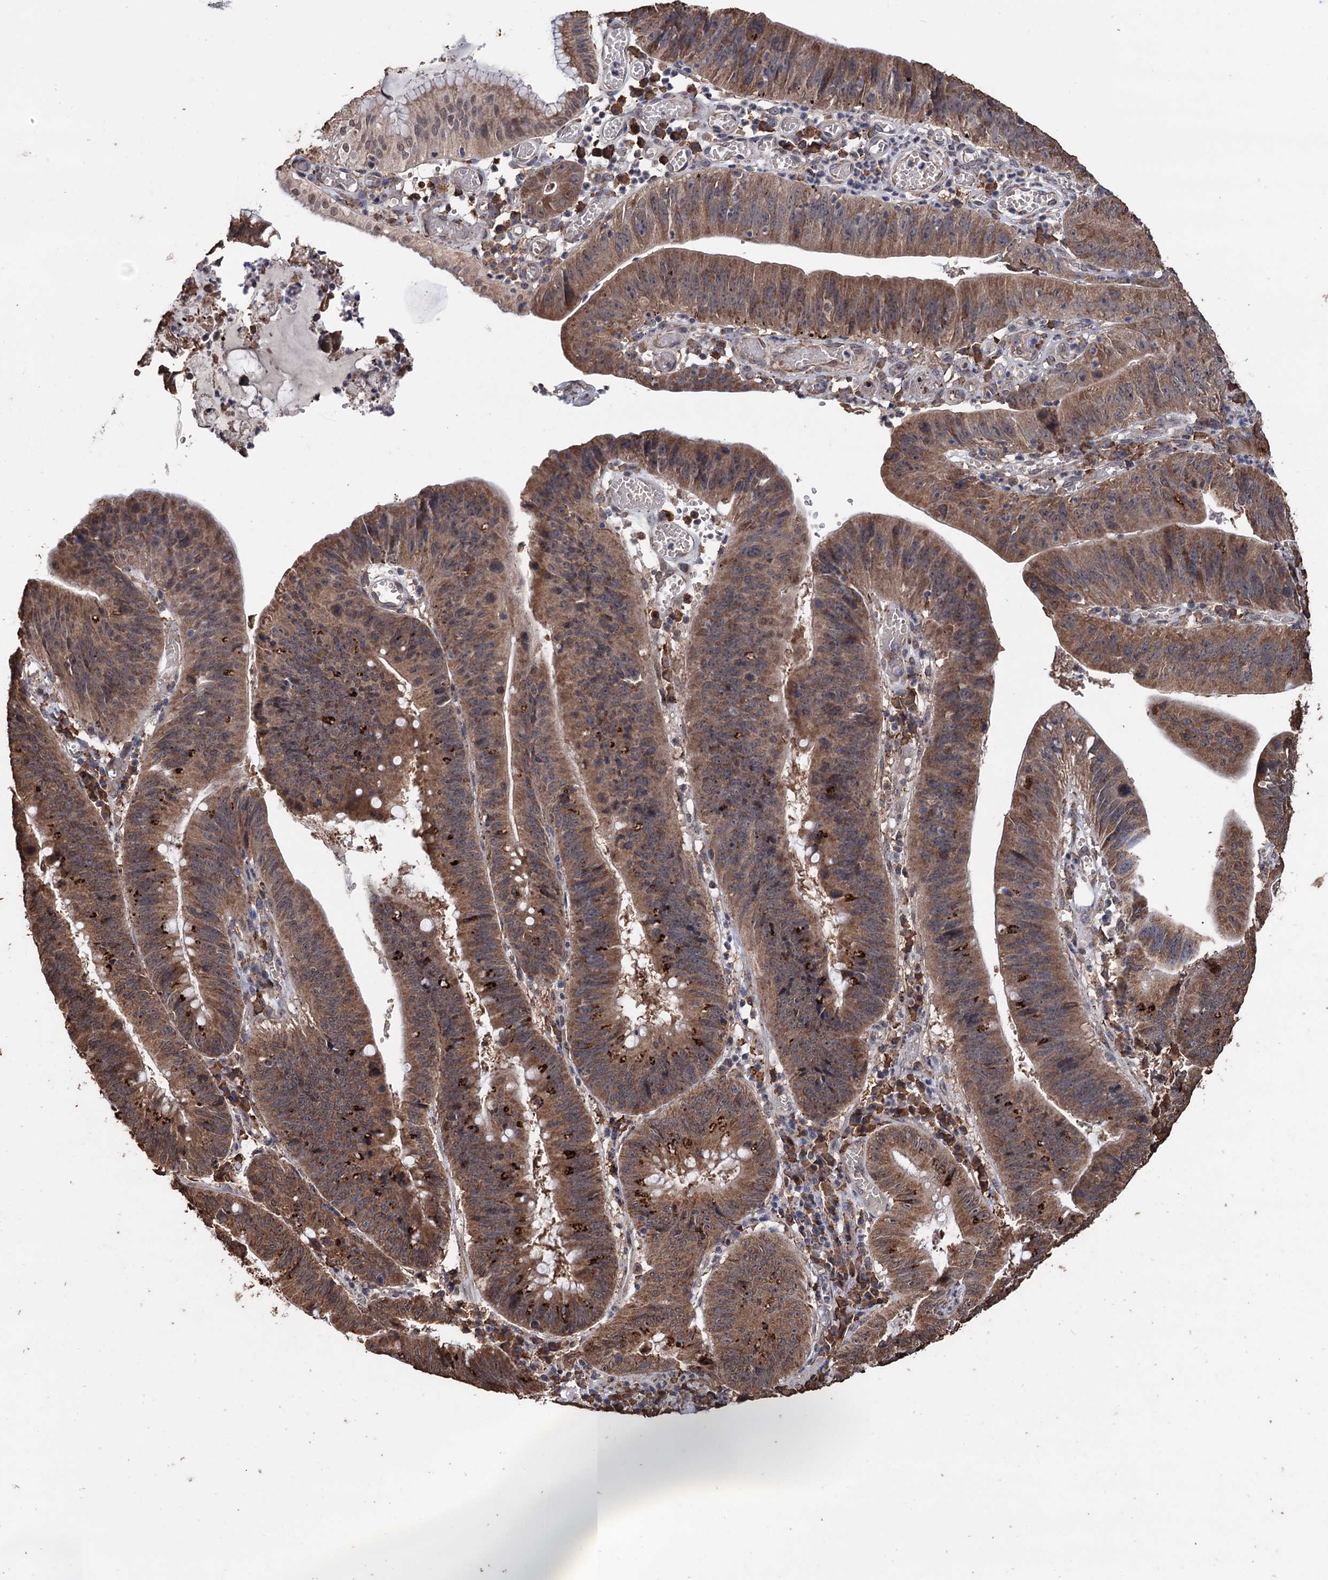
{"staining": {"intensity": "moderate", "quantity": ">75%", "location": "cytoplasmic/membranous"}, "tissue": "stomach cancer", "cell_type": "Tumor cells", "image_type": "cancer", "snomed": [{"axis": "morphology", "description": "Adenocarcinoma, NOS"}, {"axis": "topography", "description": "Stomach"}], "caption": "DAB (3,3'-diaminobenzidine) immunohistochemical staining of human stomach adenocarcinoma shows moderate cytoplasmic/membranous protein expression in approximately >75% of tumor cells. (DAB = brown stain, brightfield microscopy at high magnification).", "gene": "TBC1D12", "patient": {"sex": "male", "age": 59}}